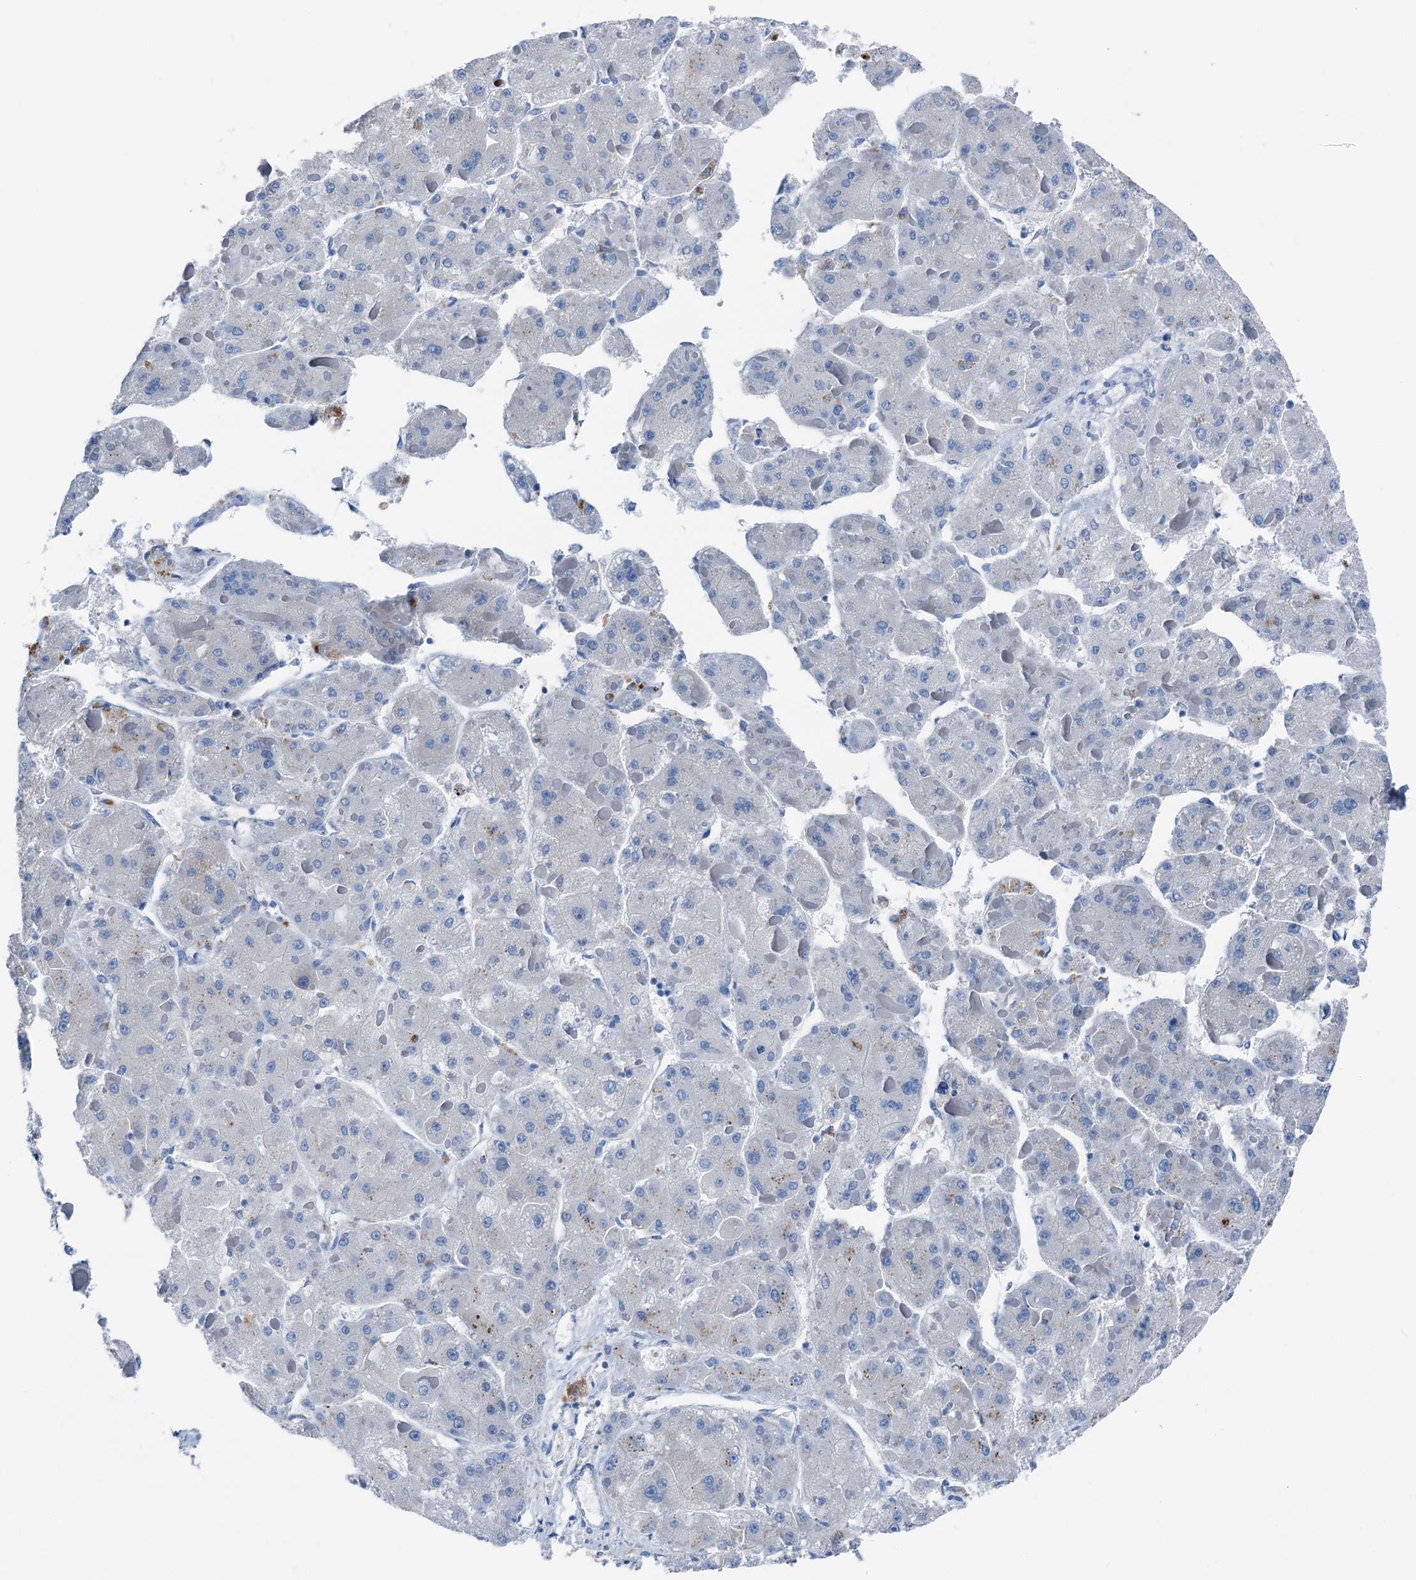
{"staining": {"intensity": "negative", "quantity": "none", "location": "none"}, "tissue": "liver cancer", "cell_type": "Tumor cells", "image_type": "cancer", "snomed": [{"axis": "morphology", "description": "Carcinoma, Hepatocellular, NOS"}, {"axis": "topography", "description": "Liver"}], "caption": "A high-resolution histopathology image shows immunohistochemistry staining of liver cancer (hepatocellular carcinoma), which displays no significant staining in tumor cells.", "gene": "C1QTNF4", "patient": {"sex": "female", "age": 73}}